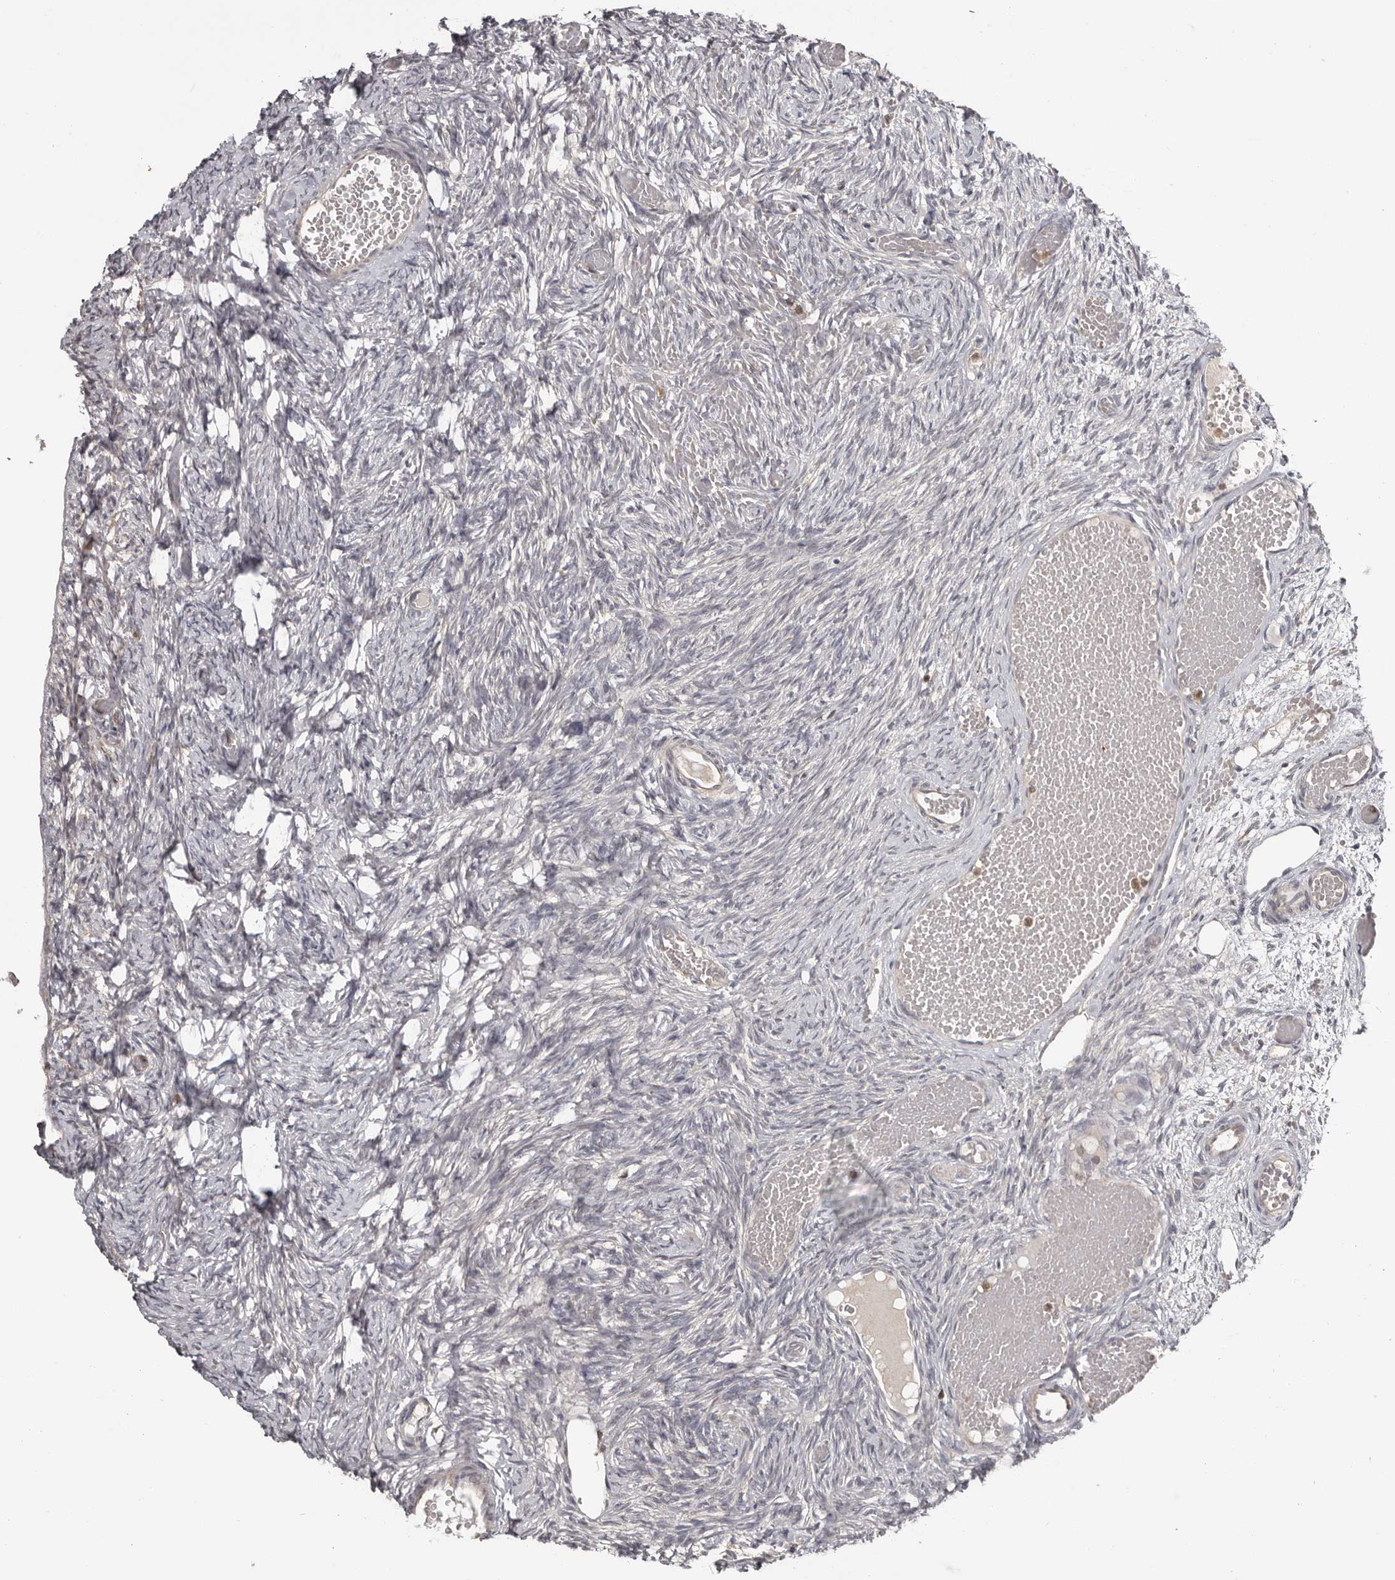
{"staining": {"intensity": "negative", "quantity": "none", "location": "none"}, "tissue": "ovary", "cell_type": "Ovarian stroma cells", "image_type": "normal", "snomed": [{"axis": "morphology", "description": "Adenocarcinoma, NOS"}, {"axis": "topography", "description": "Endometrium"}], "caption": "This is an immunohistochemistry histopathology image of normal ovary. There is no expression in ovarian stroma cells.", "gene": "ANKRD44", "patient": {"sex": "female", "age": 32}}